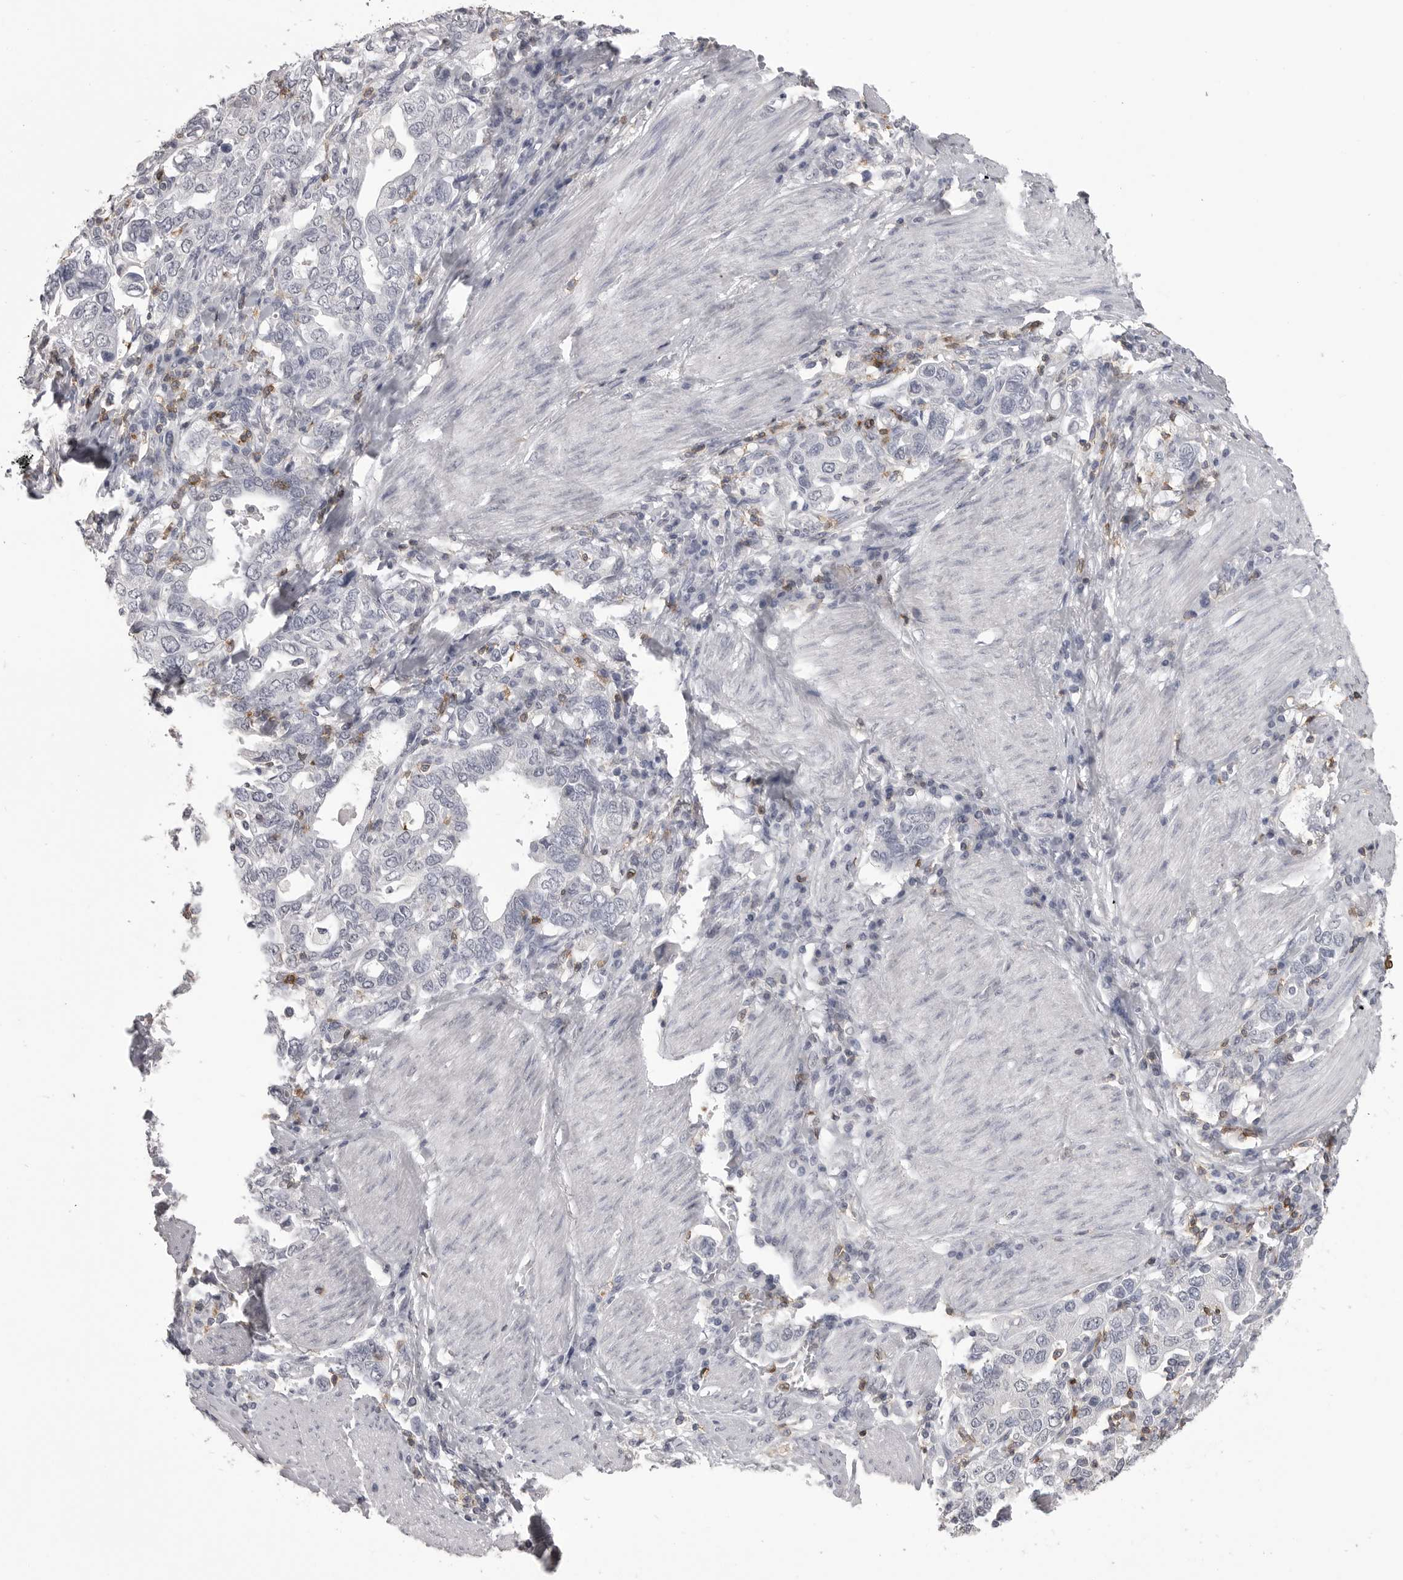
{"staining": {"intensity": "negative", "quantity": "none", "location": "none"}, "tissue": "stomach cancer", "cell_type": "Tumor cells", "image_type": "cancer", "snomed": [{"axis": "morphology", "description": "Adenocarcinoma, NOS"}, {"axis": "topography", "description": "Stomach, upper"}], "caption": "A high-resolution histopathology image shows IHC staining of stomach cancer (adenocarcinoma), which exhibits no significant staining in tumor cells.", "gene": "ITGAL", "patient": {"sex": "male", "age": 62}}